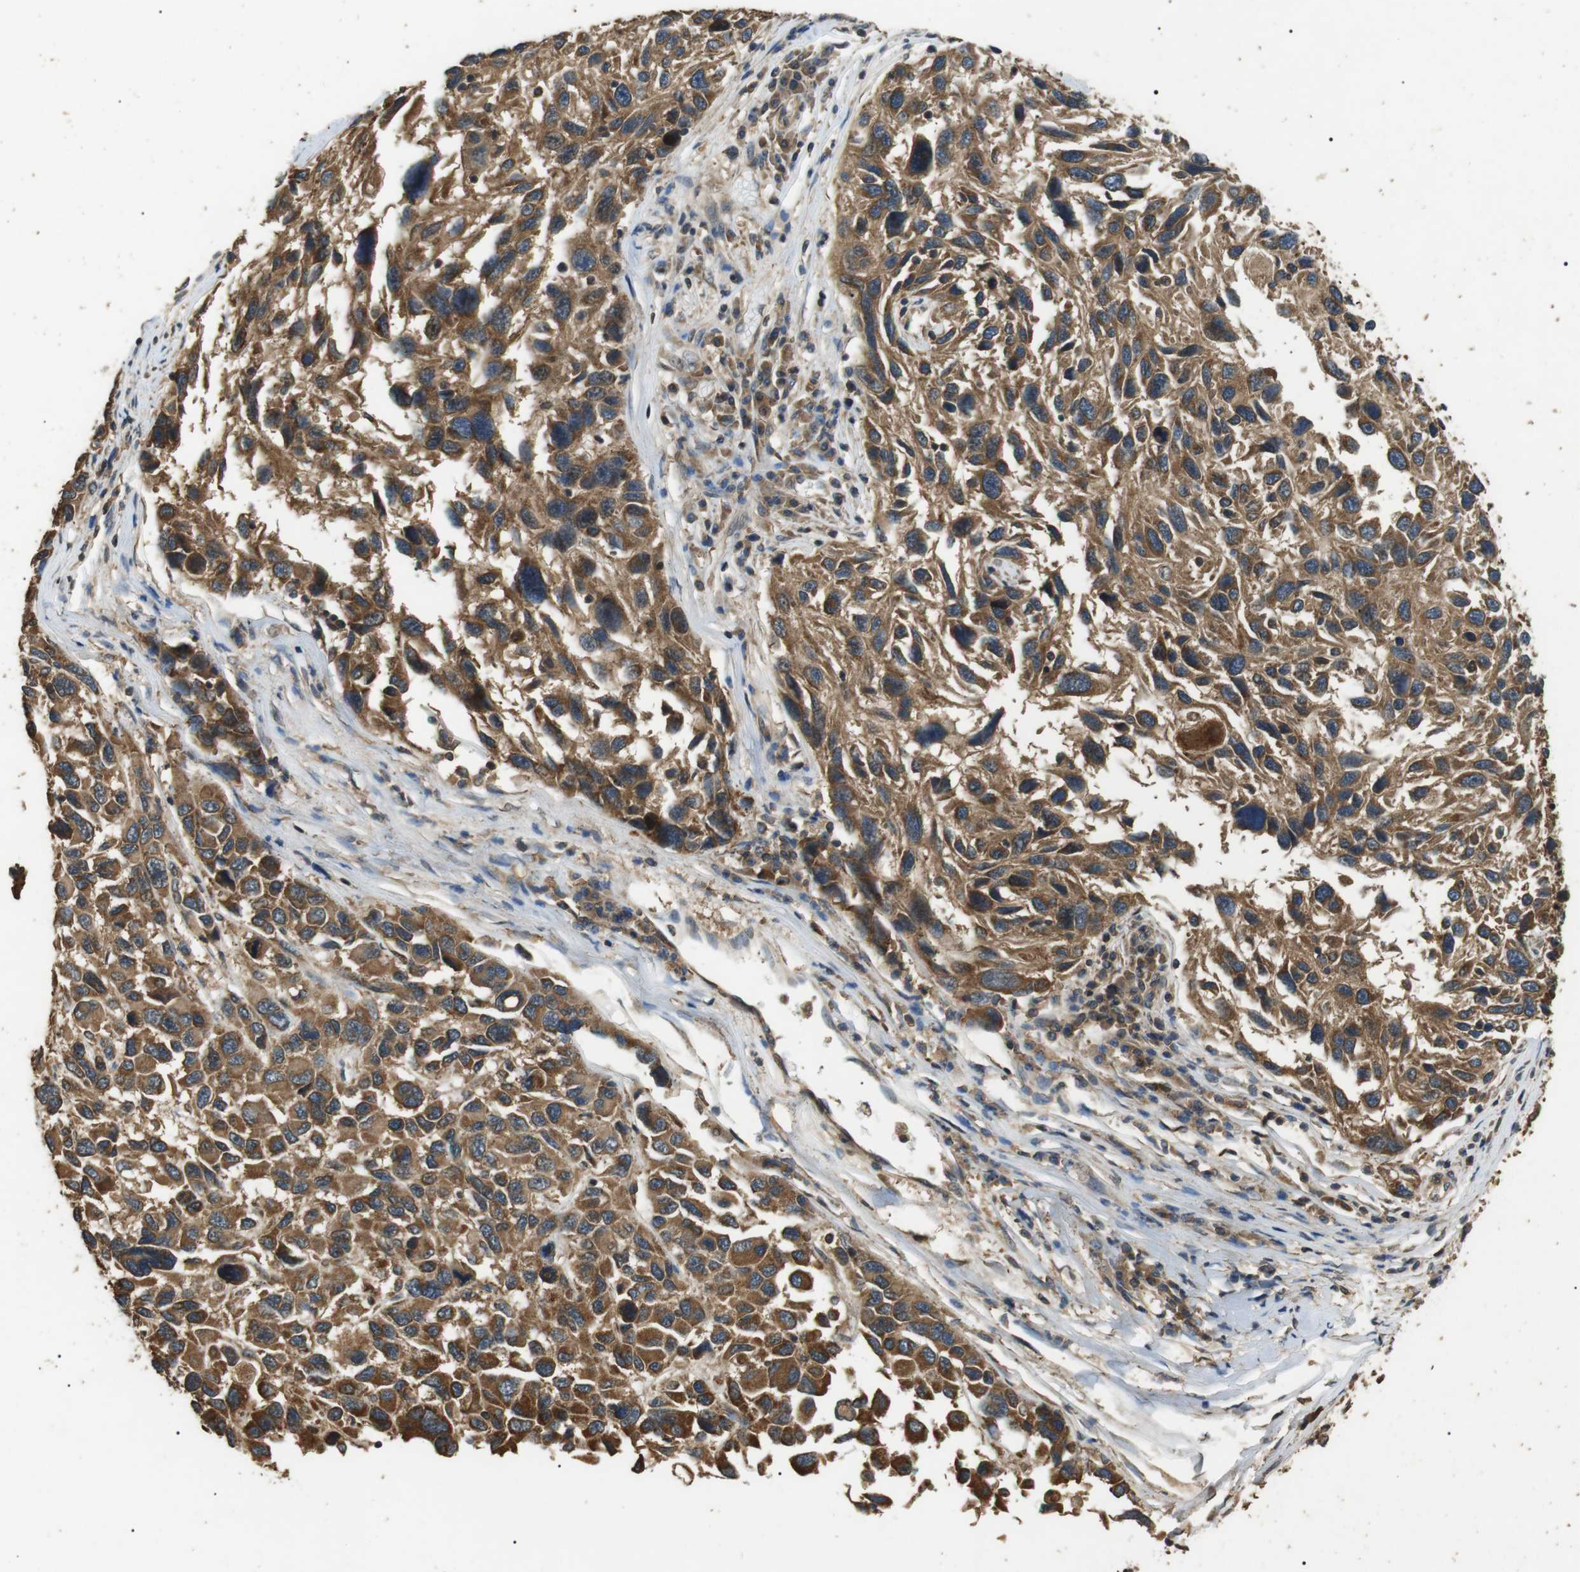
{"staining": {"intensity": "moderate", "quantity": ">75%", "location": "cytoplasmic/membranous"}, "tissue": "melanoma", "cell_type": "Tumor cells", "image_type": "cancer", "snomed": [{"axis": "morphology", "description": "Malignant melanoma, NOS"}, {"axis": "topography", "description": "Skin"}], "caption": "Melanoma stained with DAB immunohistochemistry exhibits medium levels of moderate cytoplasmic/membranous positivity in approximately >75% of tumor cells.", "gene": "TBC1D15", "patient": {"sex": "male", "age": 53}}